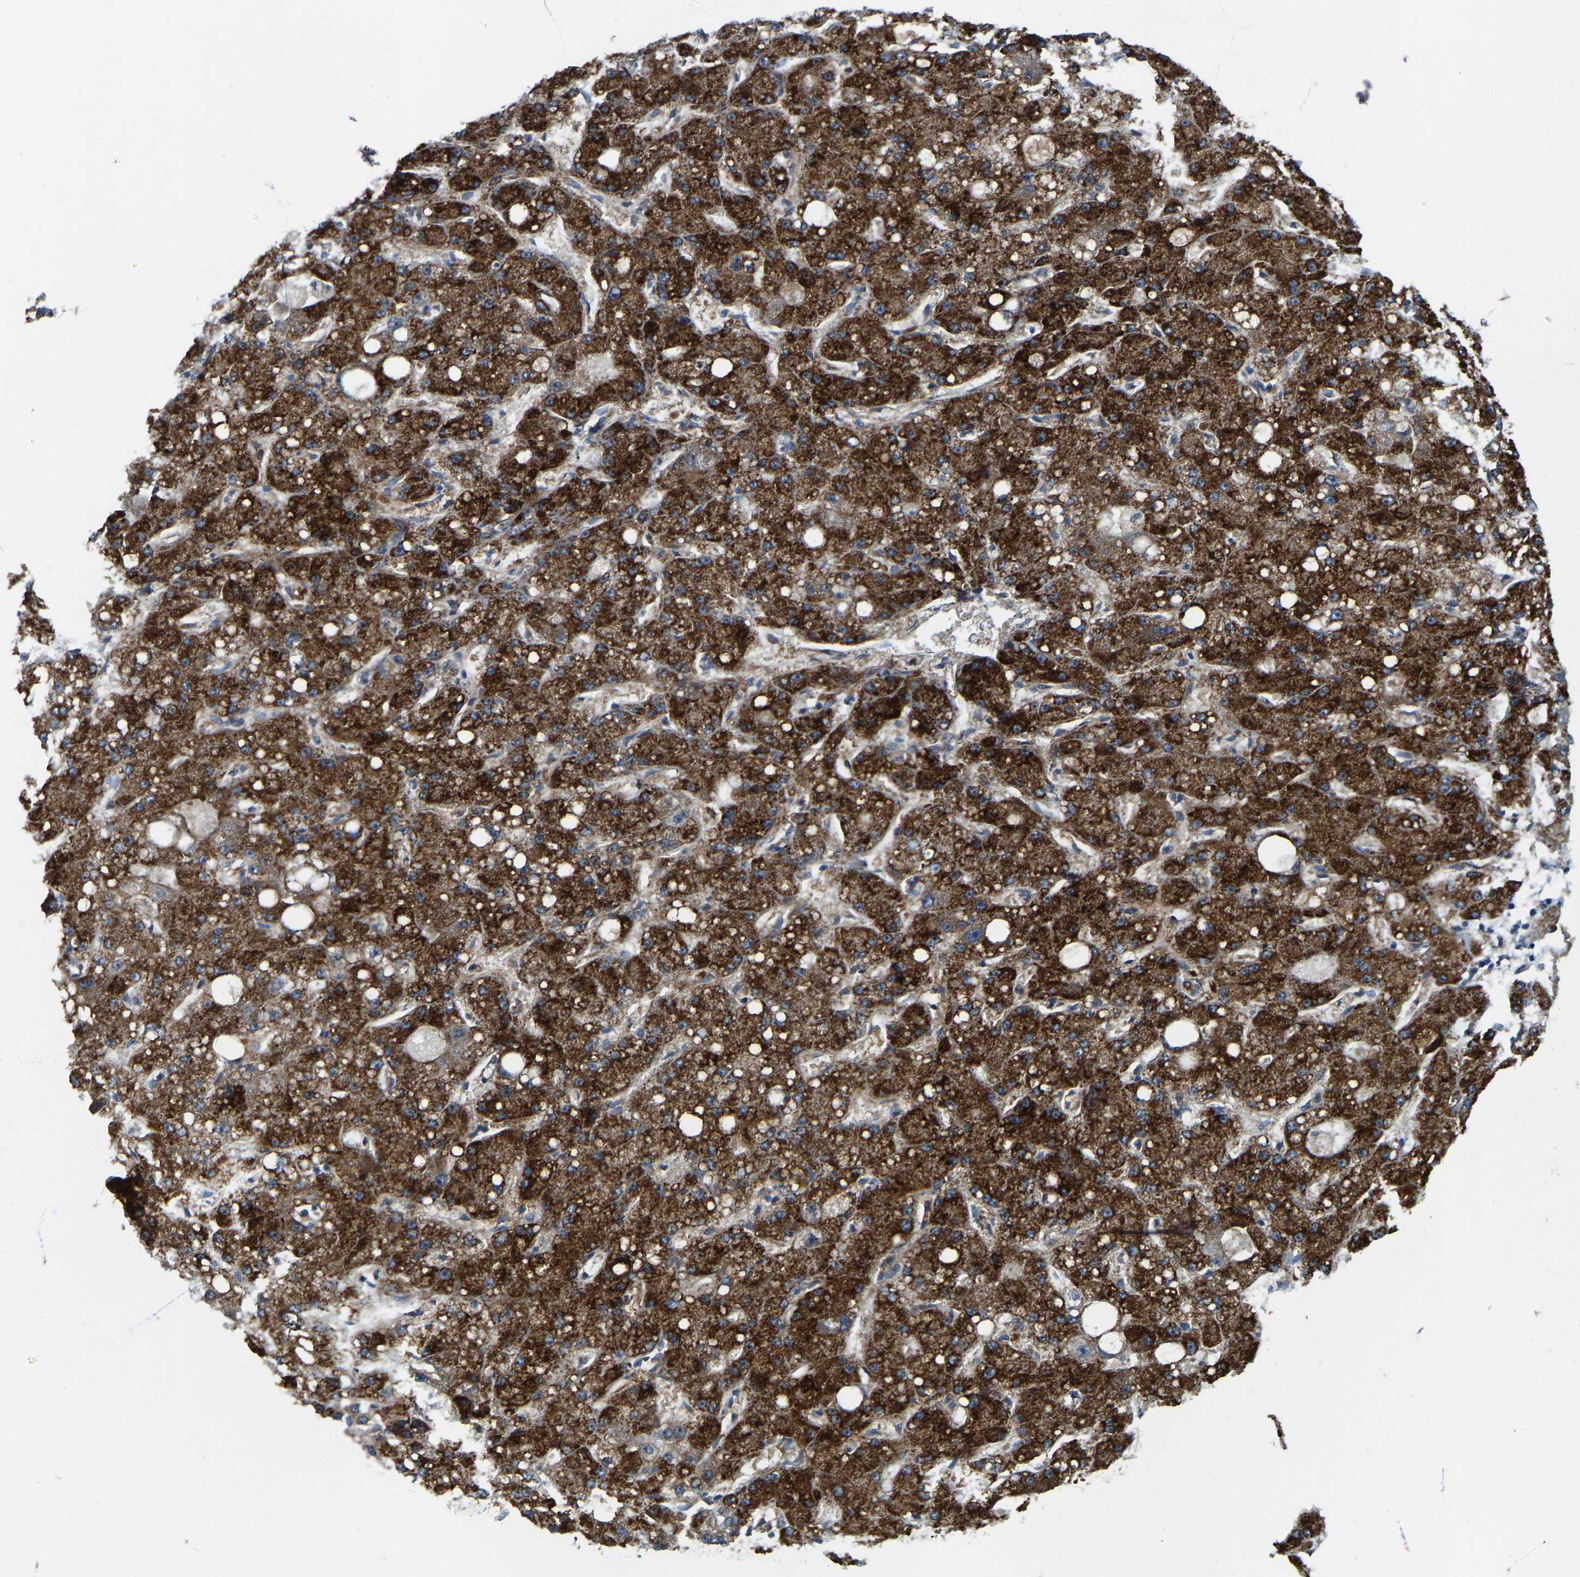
{"staining": {"intensity": "strong", "quantity": ">75%", "location": "cytoplasmic/membranous"}, "tissue": "liver cancer", "cell_type": "Tumor cells", "image_type": "cancer", "snomed": [{"axis": "morphology", "description": "Carcinoma, Hepatocellular, NOS"}, {"axis": "topography", "description": "Liver"}], "caption": "Immunohistochemistry (DAB) staining of liver cancer exhibits strong cytoplasmic/membranous protein staining in about >75% of tumor cells.", "gene": "LRRC72", "patient": {"sex": "male", "age": 67}}